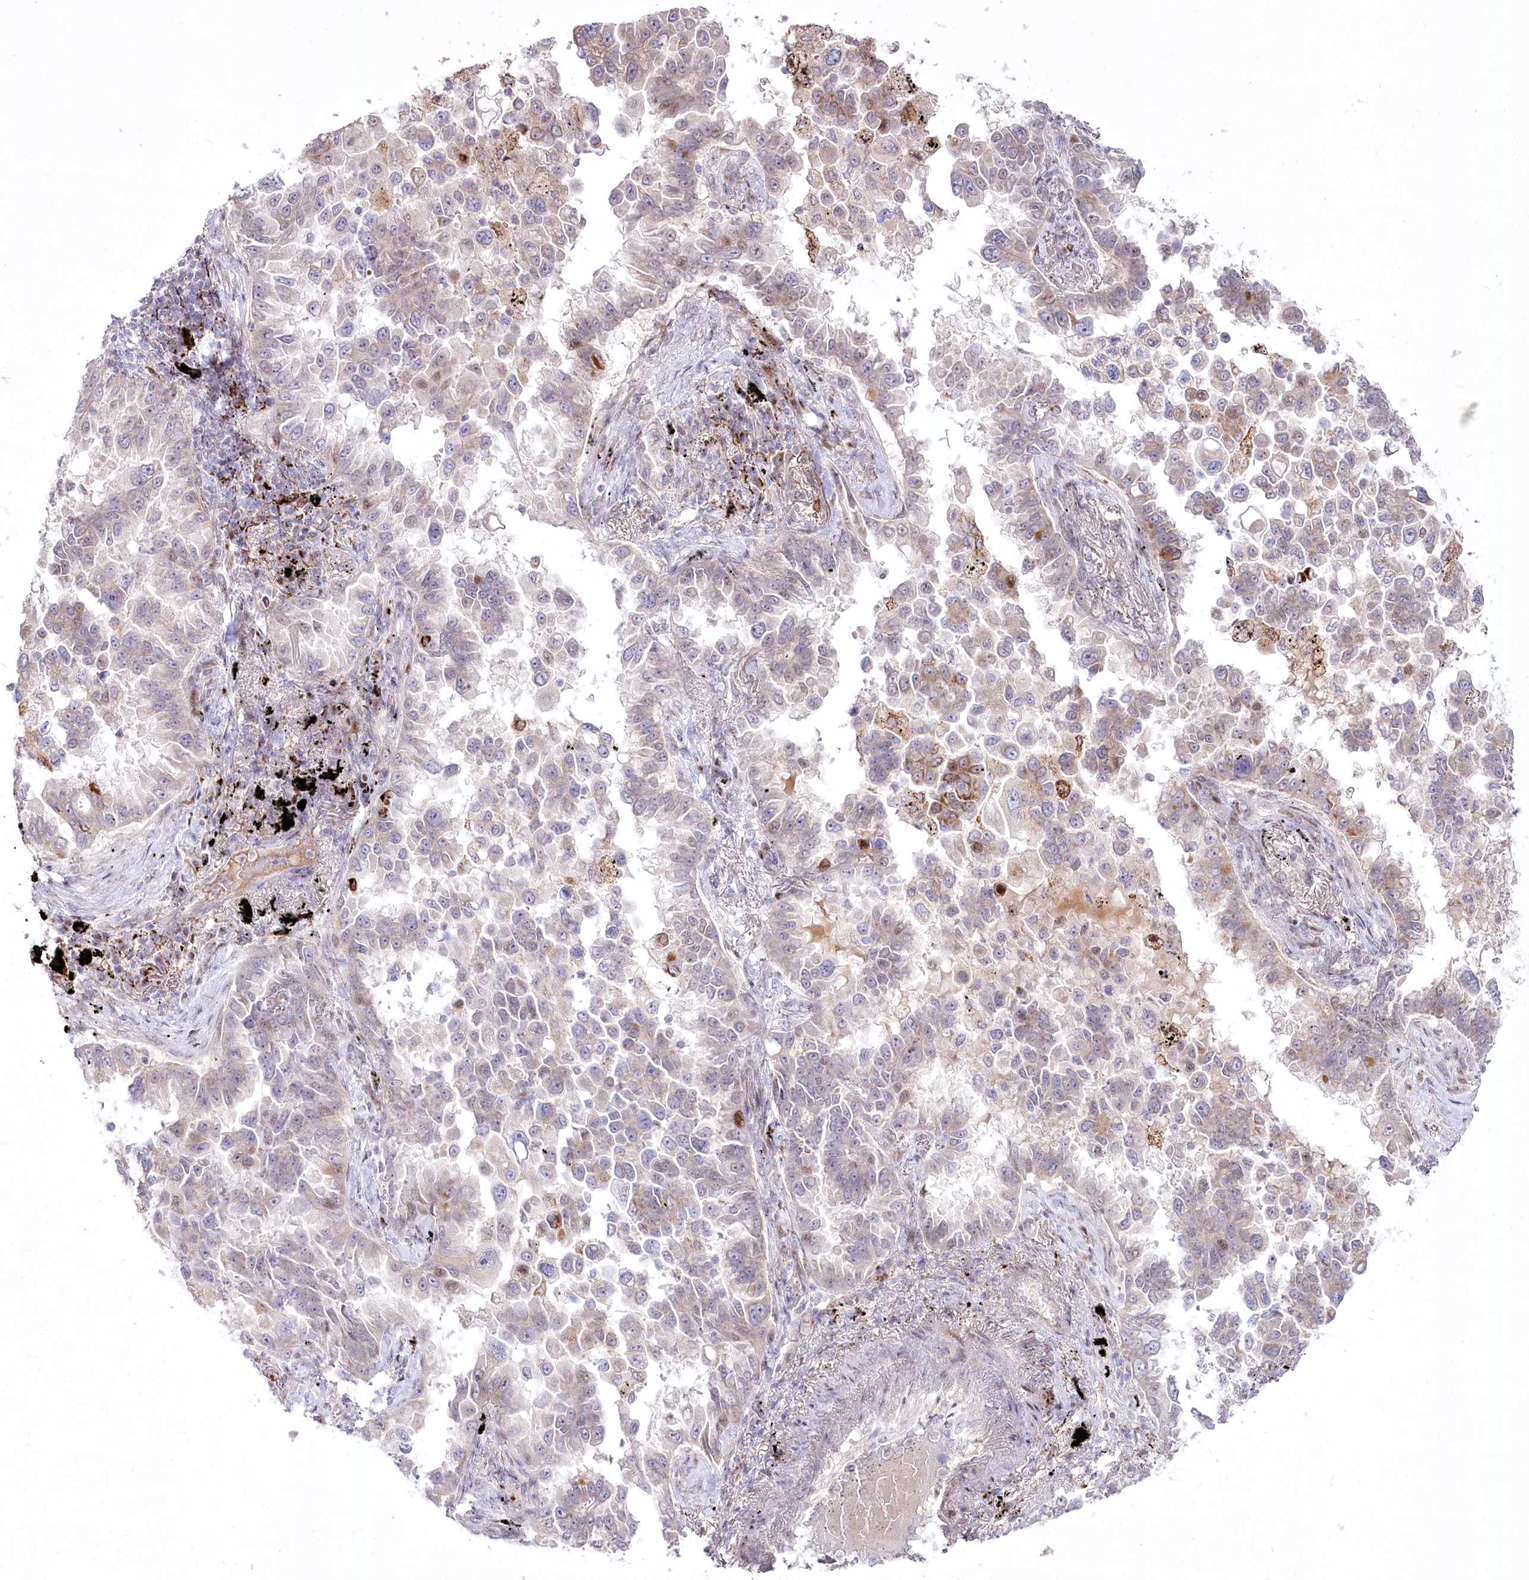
{"staining": {"intensity": "moderate", "quantity": "<25%", "location": "cytoplasmic/membranous"}, "tissue": "lung cancer", "cell_type": "Tumor cells", "image_type": "cancer", "snomed": [{"axis": "morphology", "description": "Adenocarcinoma, NOS"}, {"axis": "topography", "description": "Lung"}], "caption": "The image demonstrates a brown stain indicating the presence of a protein in the cytoplasmic/membranous of tumor cells in lung adenocarcinoma.", "gene": "CEP164", "patient": {"sex": "female", "age": 67}}